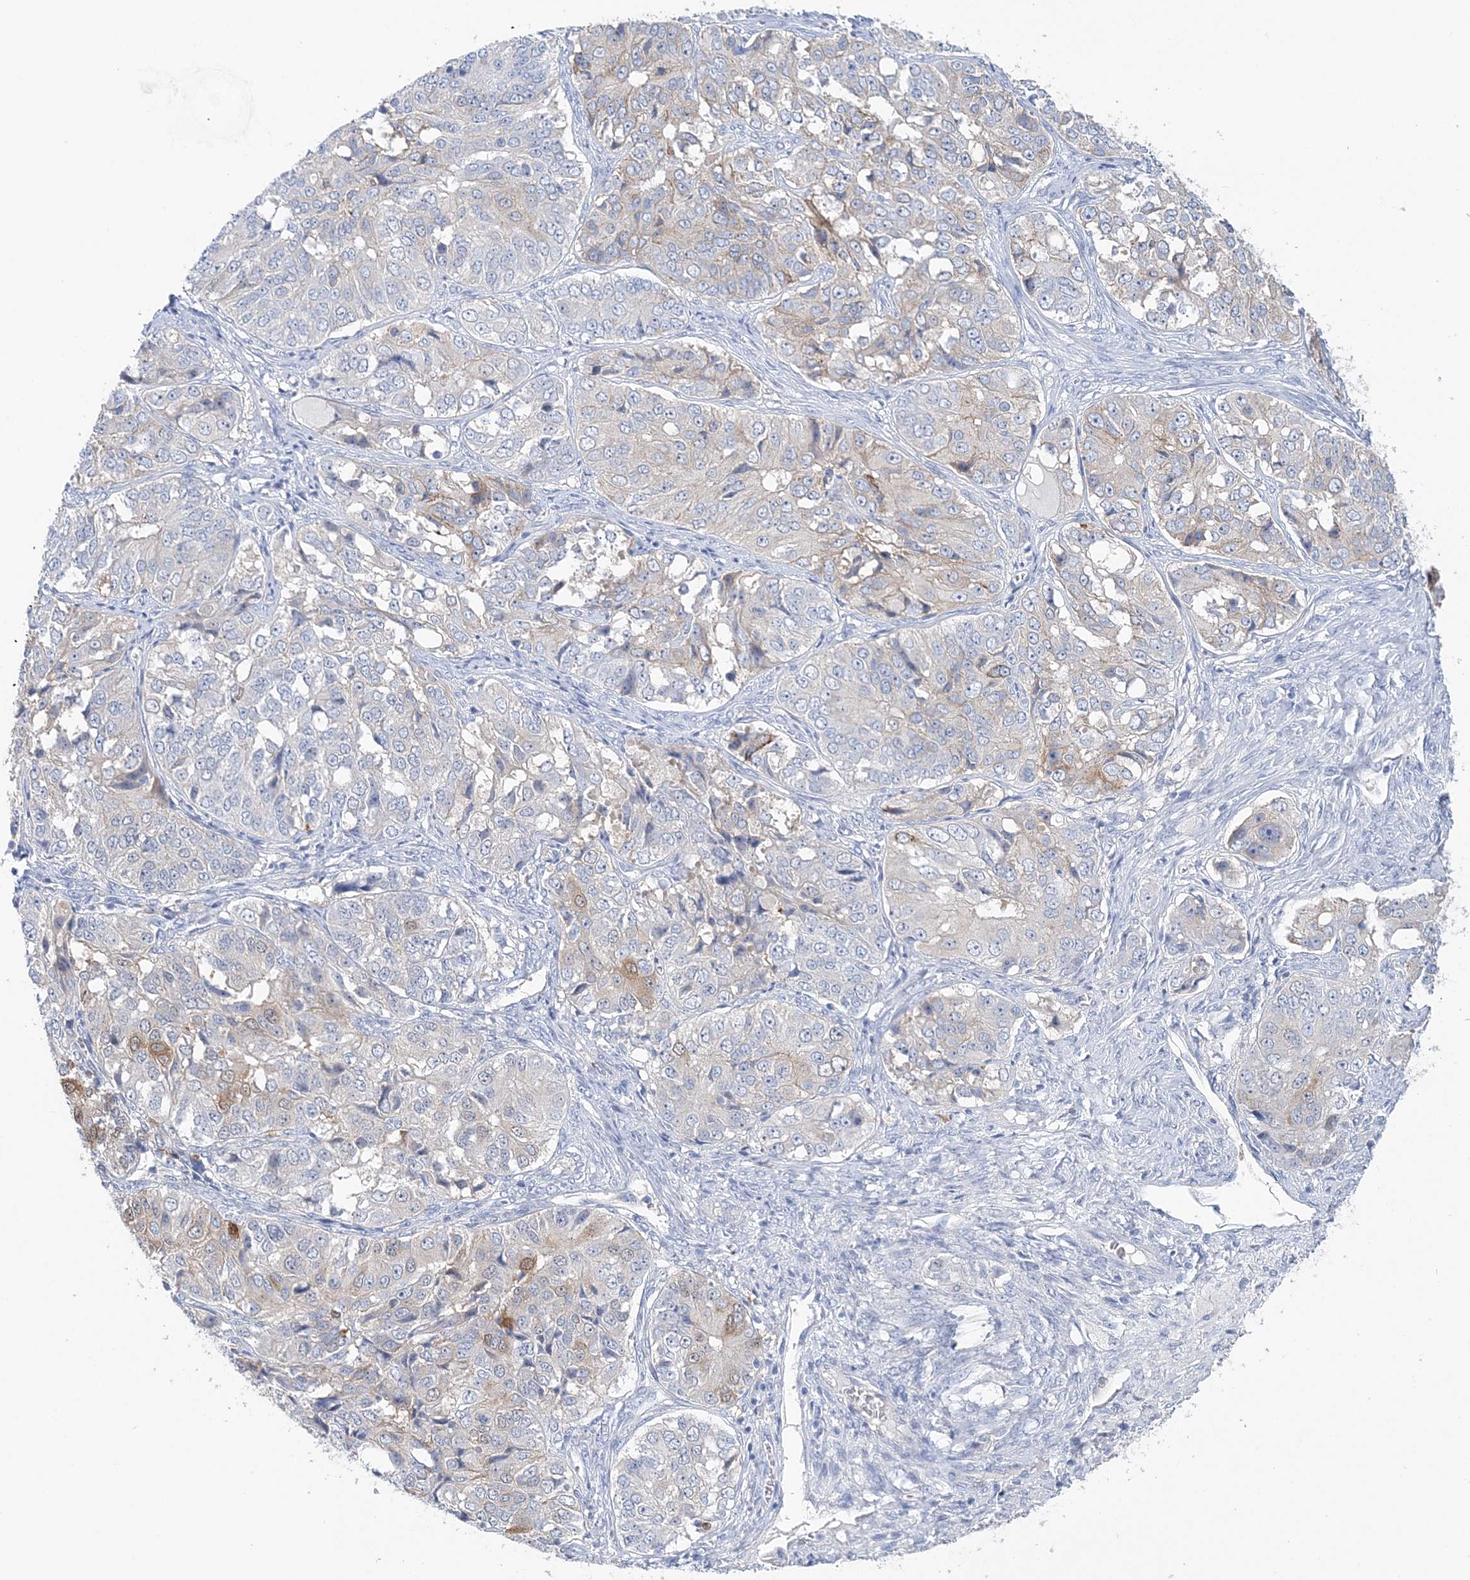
{"staining": {"intensity": "weak", "quantity": "<25%", "location": "cytoplasmic/membranous,nuclear"}, "tissue": "ovarian cancer", "cell_type": "Tumor cells", "image_type": "cancer", "snomed": [{"axis": "morphology", "description": "Carcinoma, endometroid"}, {"axis": "topography", "description": "Ovary"}], "caption": "The photomicrograph exhibits no significant expression in tumor cells of ovarian cancer (endometroid carcinoma).", "gene": "HMGCS1", "patient": {"sex": "female", "age": 51}}